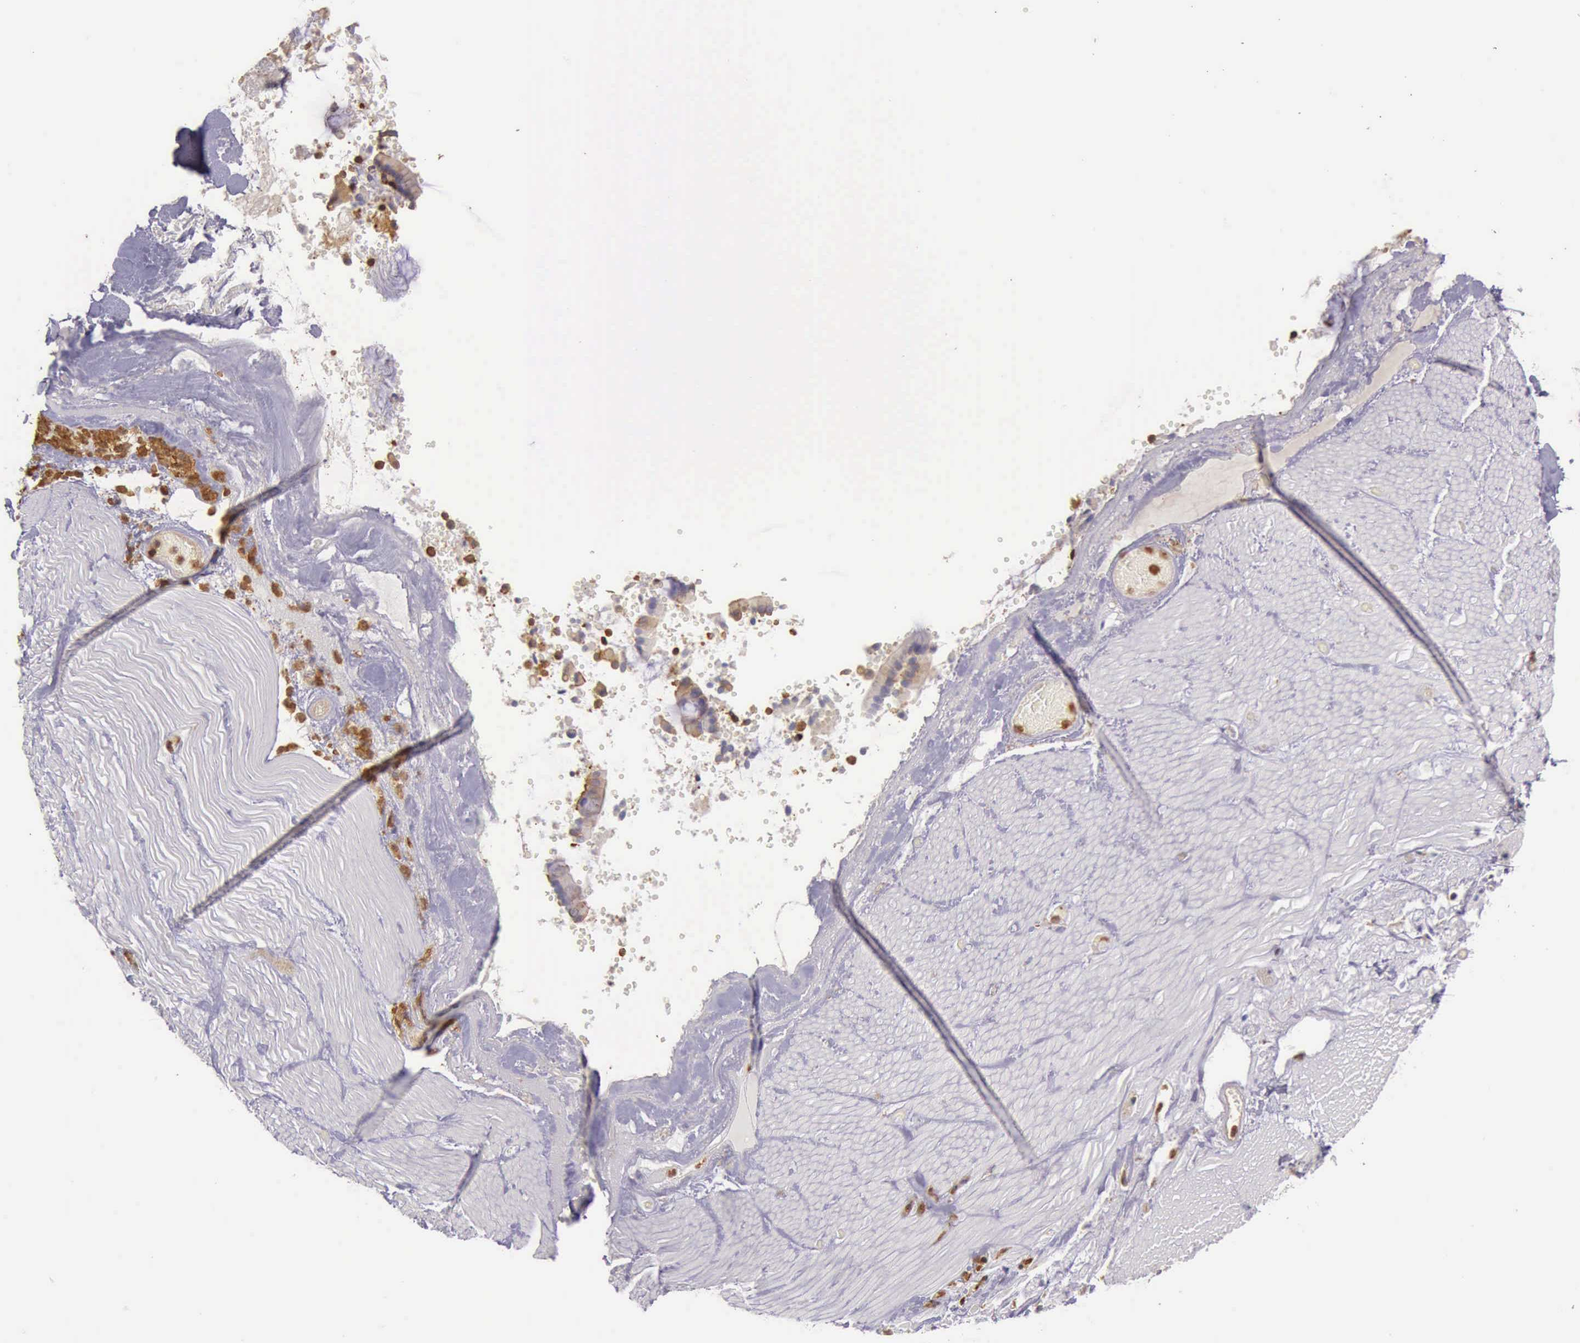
{"staining": {"intensity": "negative", "quantity": "none", "location": "none"}, "tissue": "smooth muscle", "cell_type": "Smooth muscle cells", "image_type": "normal", "snomed": [{"axis": "morphology", "description": "Normal tissue, NOS"}, {"axis": "topography", "description": "Duodenum"}], "caption": "IHC of unremarkable smooth muscle reveals no expression in smooth muscle cells. (DAB (3,3'-diaminobenzidine) immunohistochemistry visualized using brightfield microscopy, high magnification).", "gene": "ARHGAP4", "patient": {"sex": "male", "age": 63}}